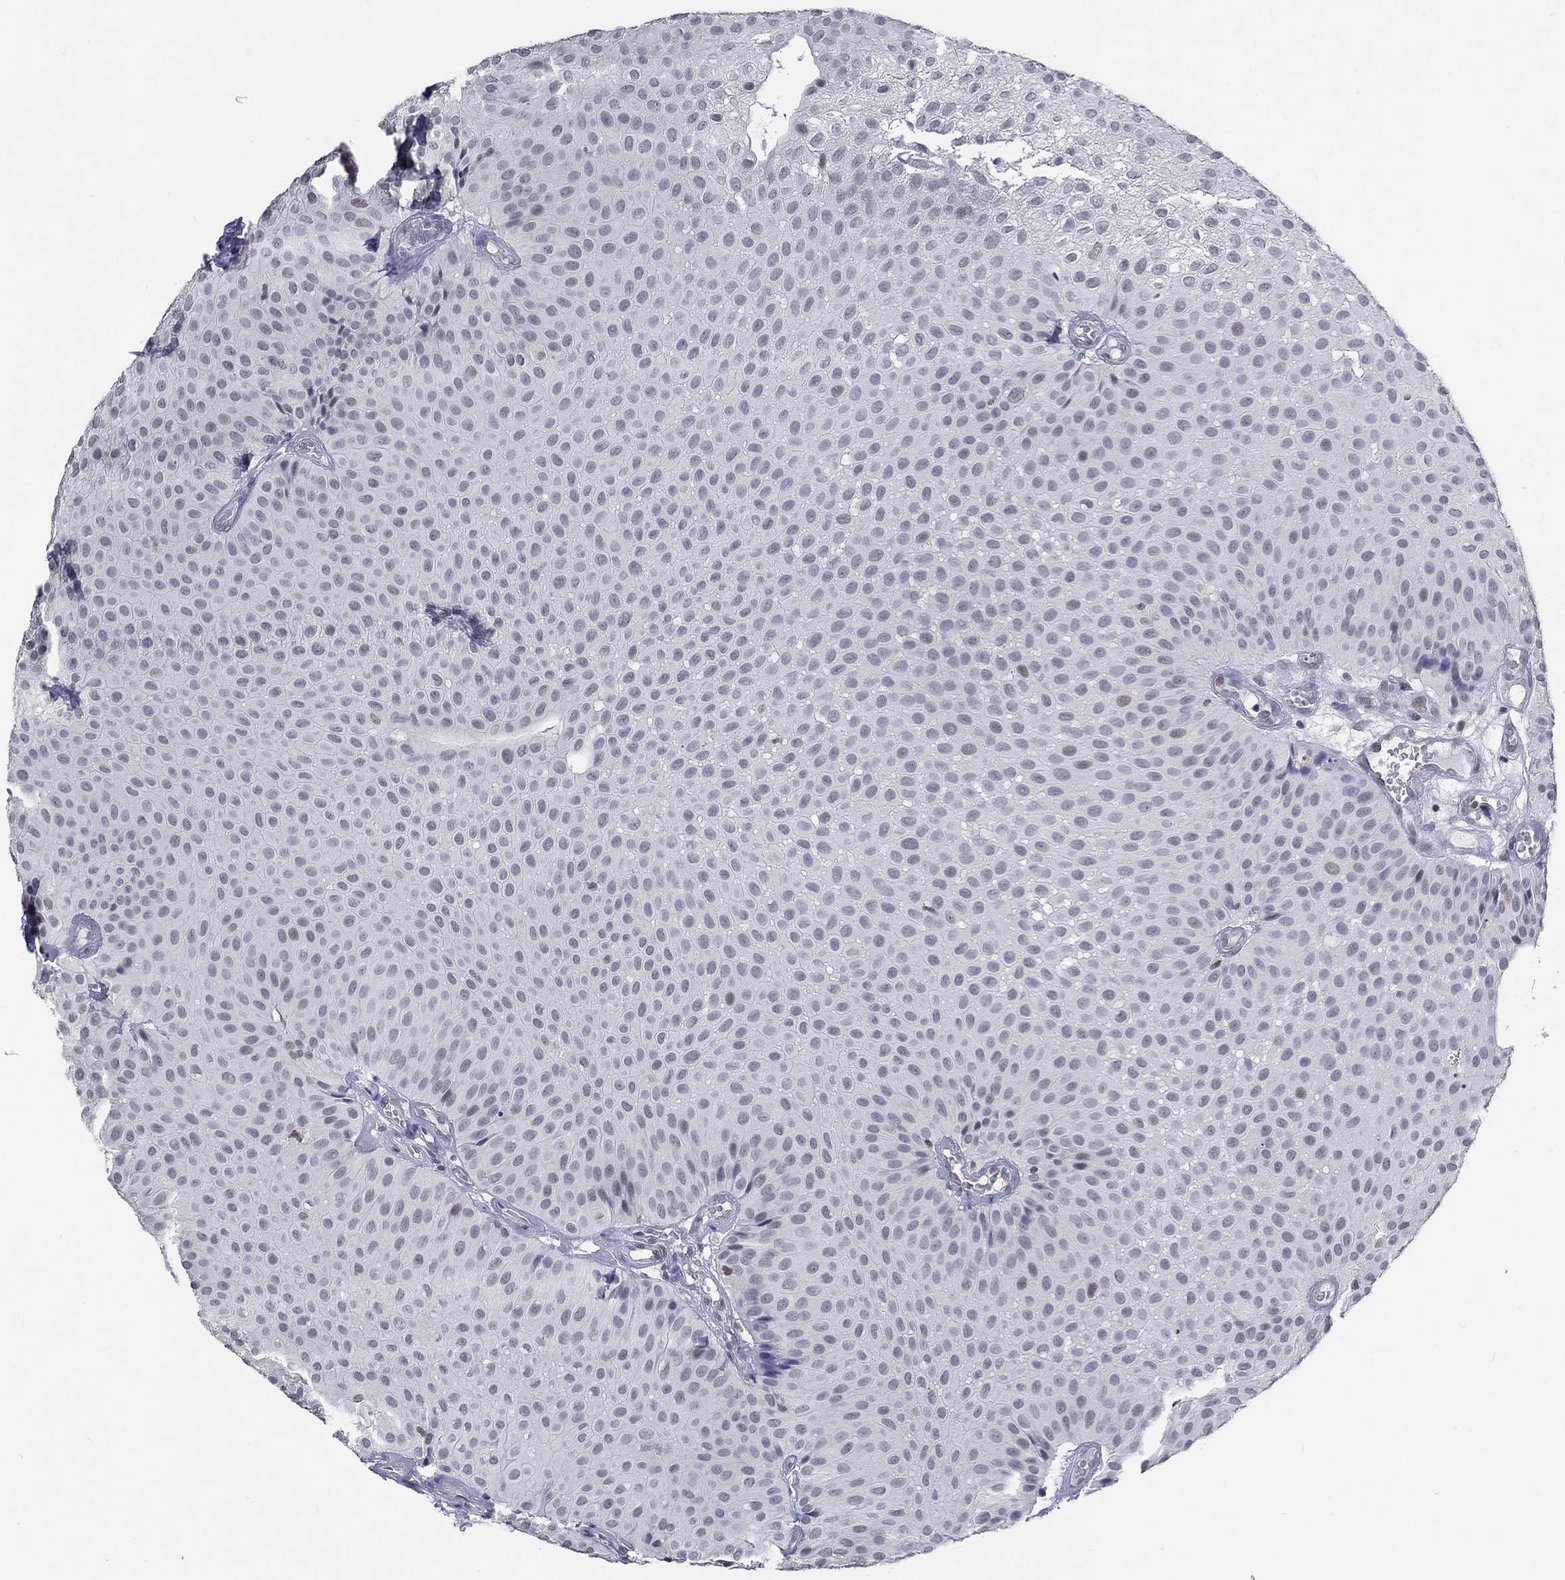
{"staining": {"intensity": "negative", "quantity": "none", "location": "none"}, "tissue": "urothelial cancer", "cell_type": "Tumor cells", "image_type": "cancer", "snomed": [{"axis": "morphology", "description": "Urothelial carcinoma, Low grade"}, {"axis": "topography", "description": "Urinary bladder"}], "caption": "Tumor cells are negative for protein expression in human urothelial cancer.", "gene": "HCFC1", "patient": {"sex": "male", "age": 64}}